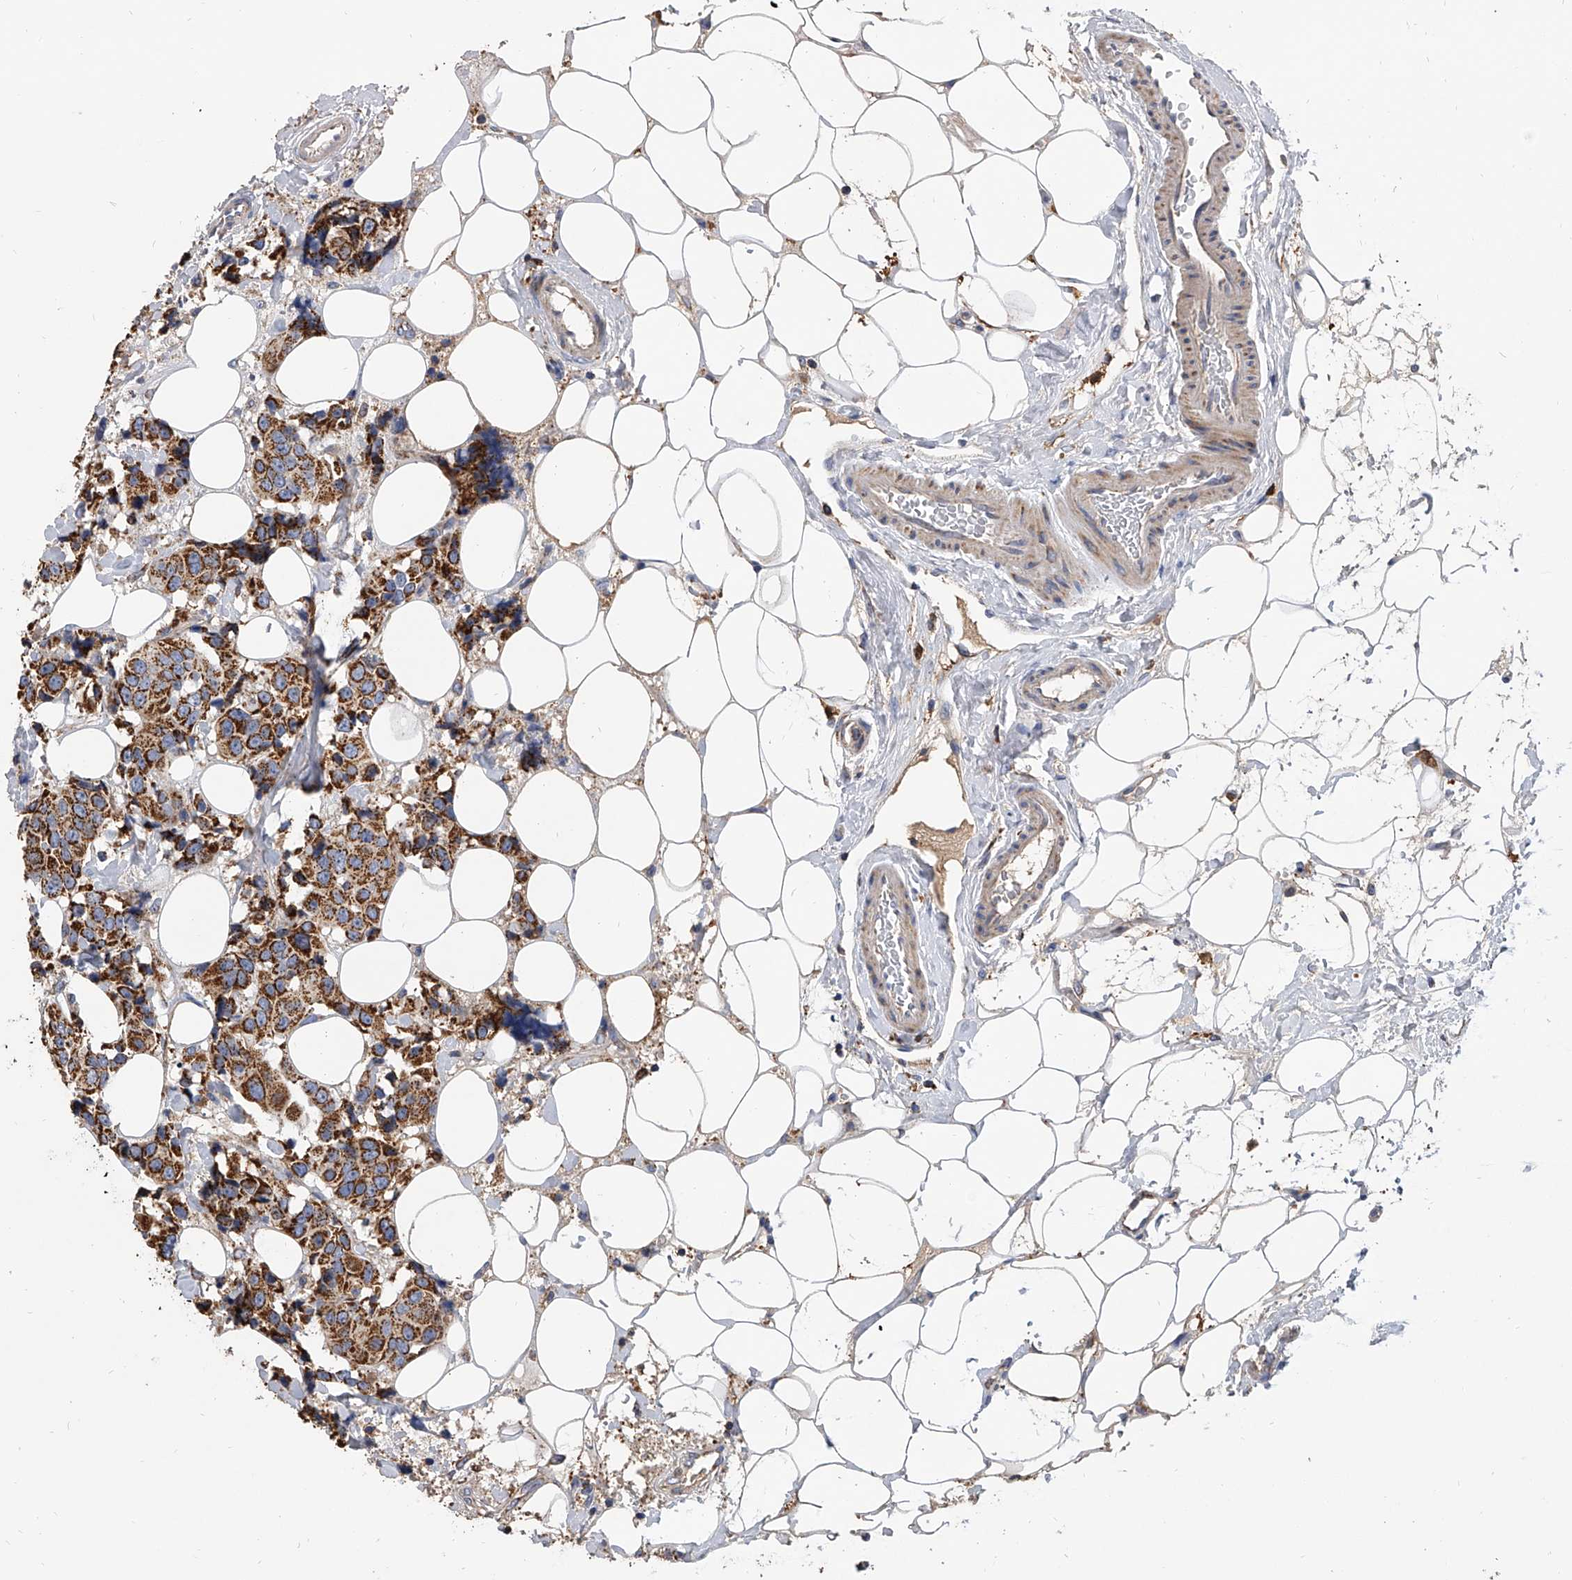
{"staining": {"intensity": "strong", "quantity": ">75%", "location": "cytoplasmic/membranous"}, "tissue": "breast cancer", "cell_type": "Tumor cells", "image_type": "cancer", "snomed": [{"axis": "morphology", "description": "Normal tissue, NOS"}, {"axis": "morphology", "description": "Duct carcinoma"}, {"axis": "topography", "description": "Breast"}], "caption": "Protein expression analysis of breast invasive ductal carcinoma reveals strong cytoplasmic/membranous expression in approximately >75% of tumor cells.", "gene": "MRPL28", "patient": {"sex": "female", "age": 39}}